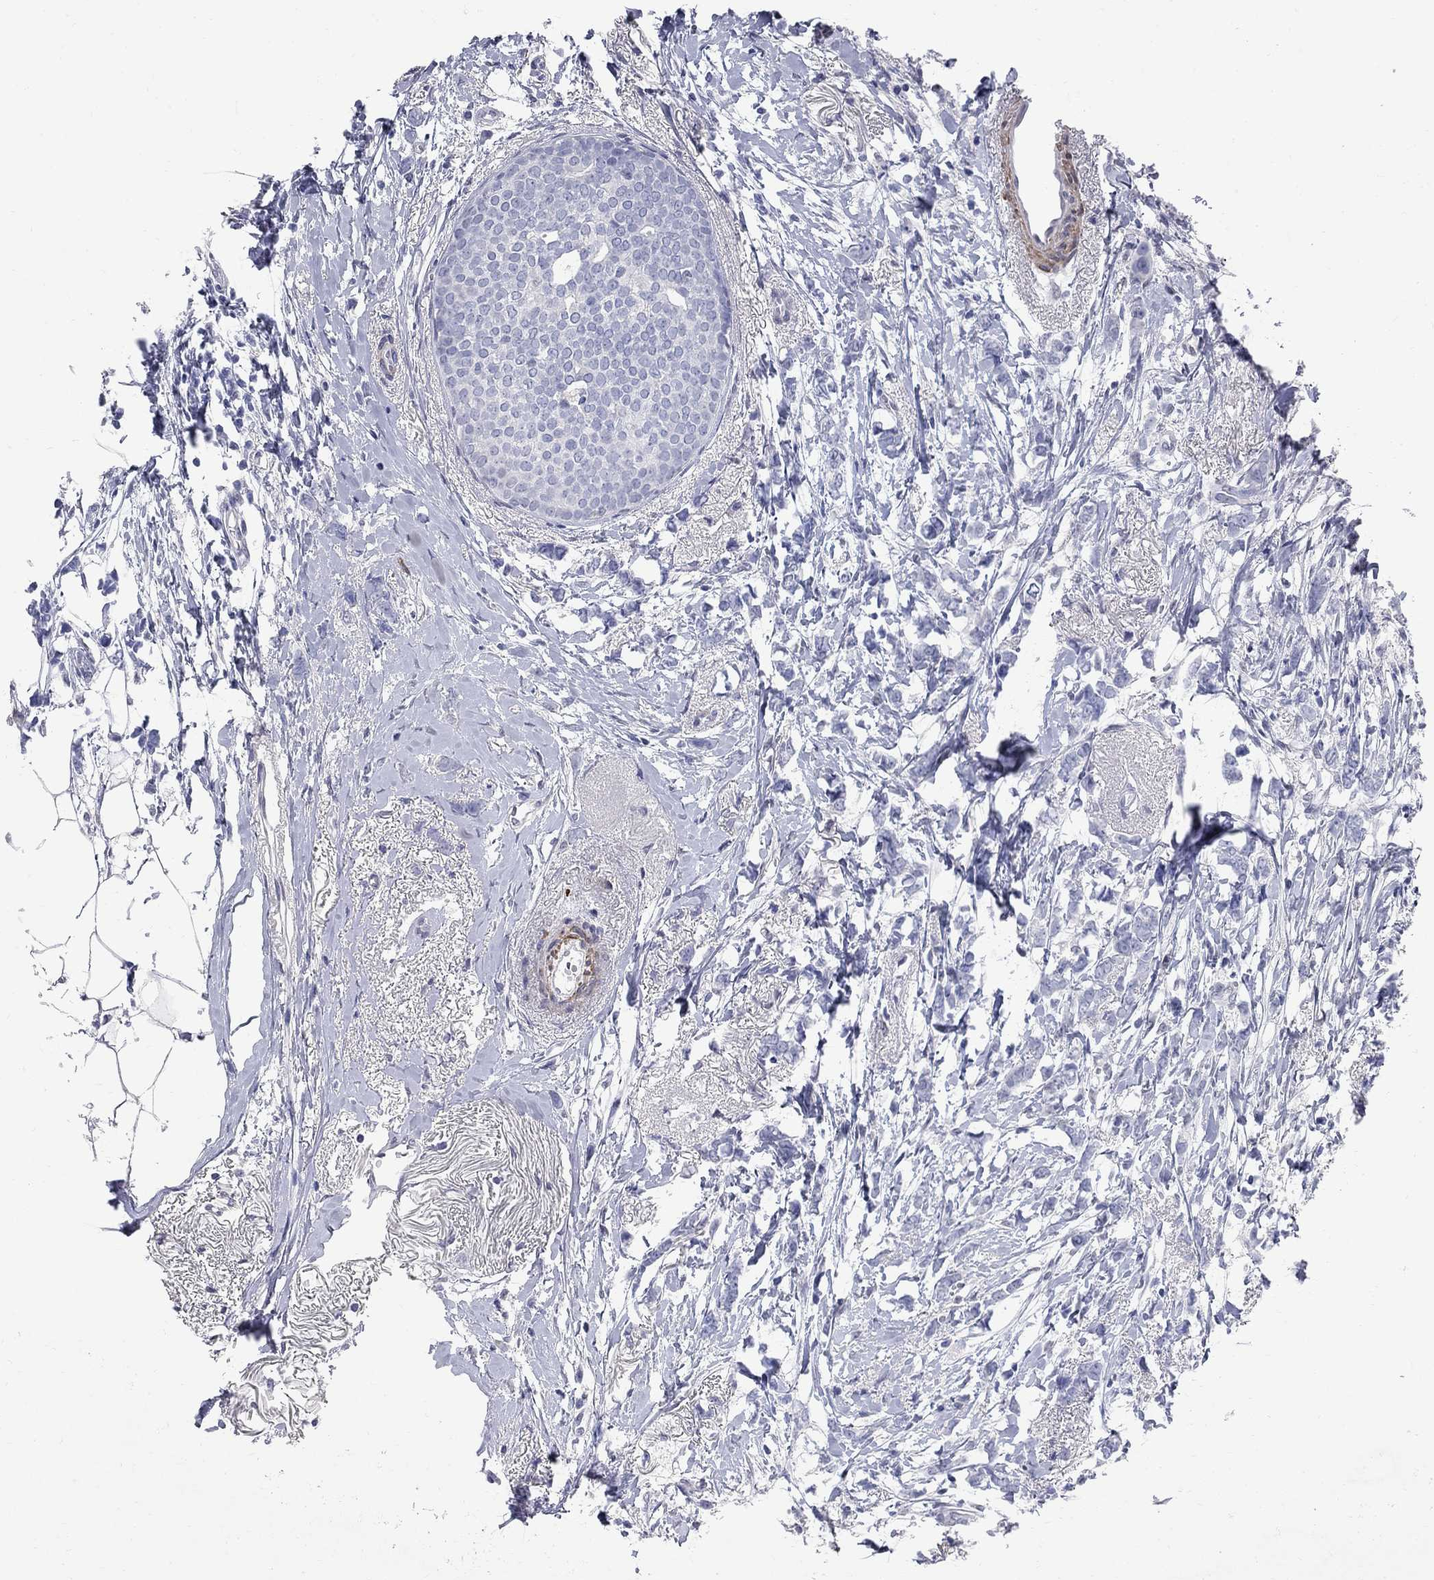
{"staining": {"intensity": "negative", "quantity": "none", "location": "none"}, "tissue": "breast cancer", "cell_type": "Tumor cells", "image_type": "cancer", "snomed": [{"axis": "morphology", "description": "Duct carcinoma"}, {"axis": "topography", "description": "Breast"}], "caption": "DAB immunohistochemical staining of breast cancer (invasive ductal carcinoma) reveals no significant staining in tumor cells.", "gene": "BPIFB1", "patient": {"sex": "female", "age": 40}}